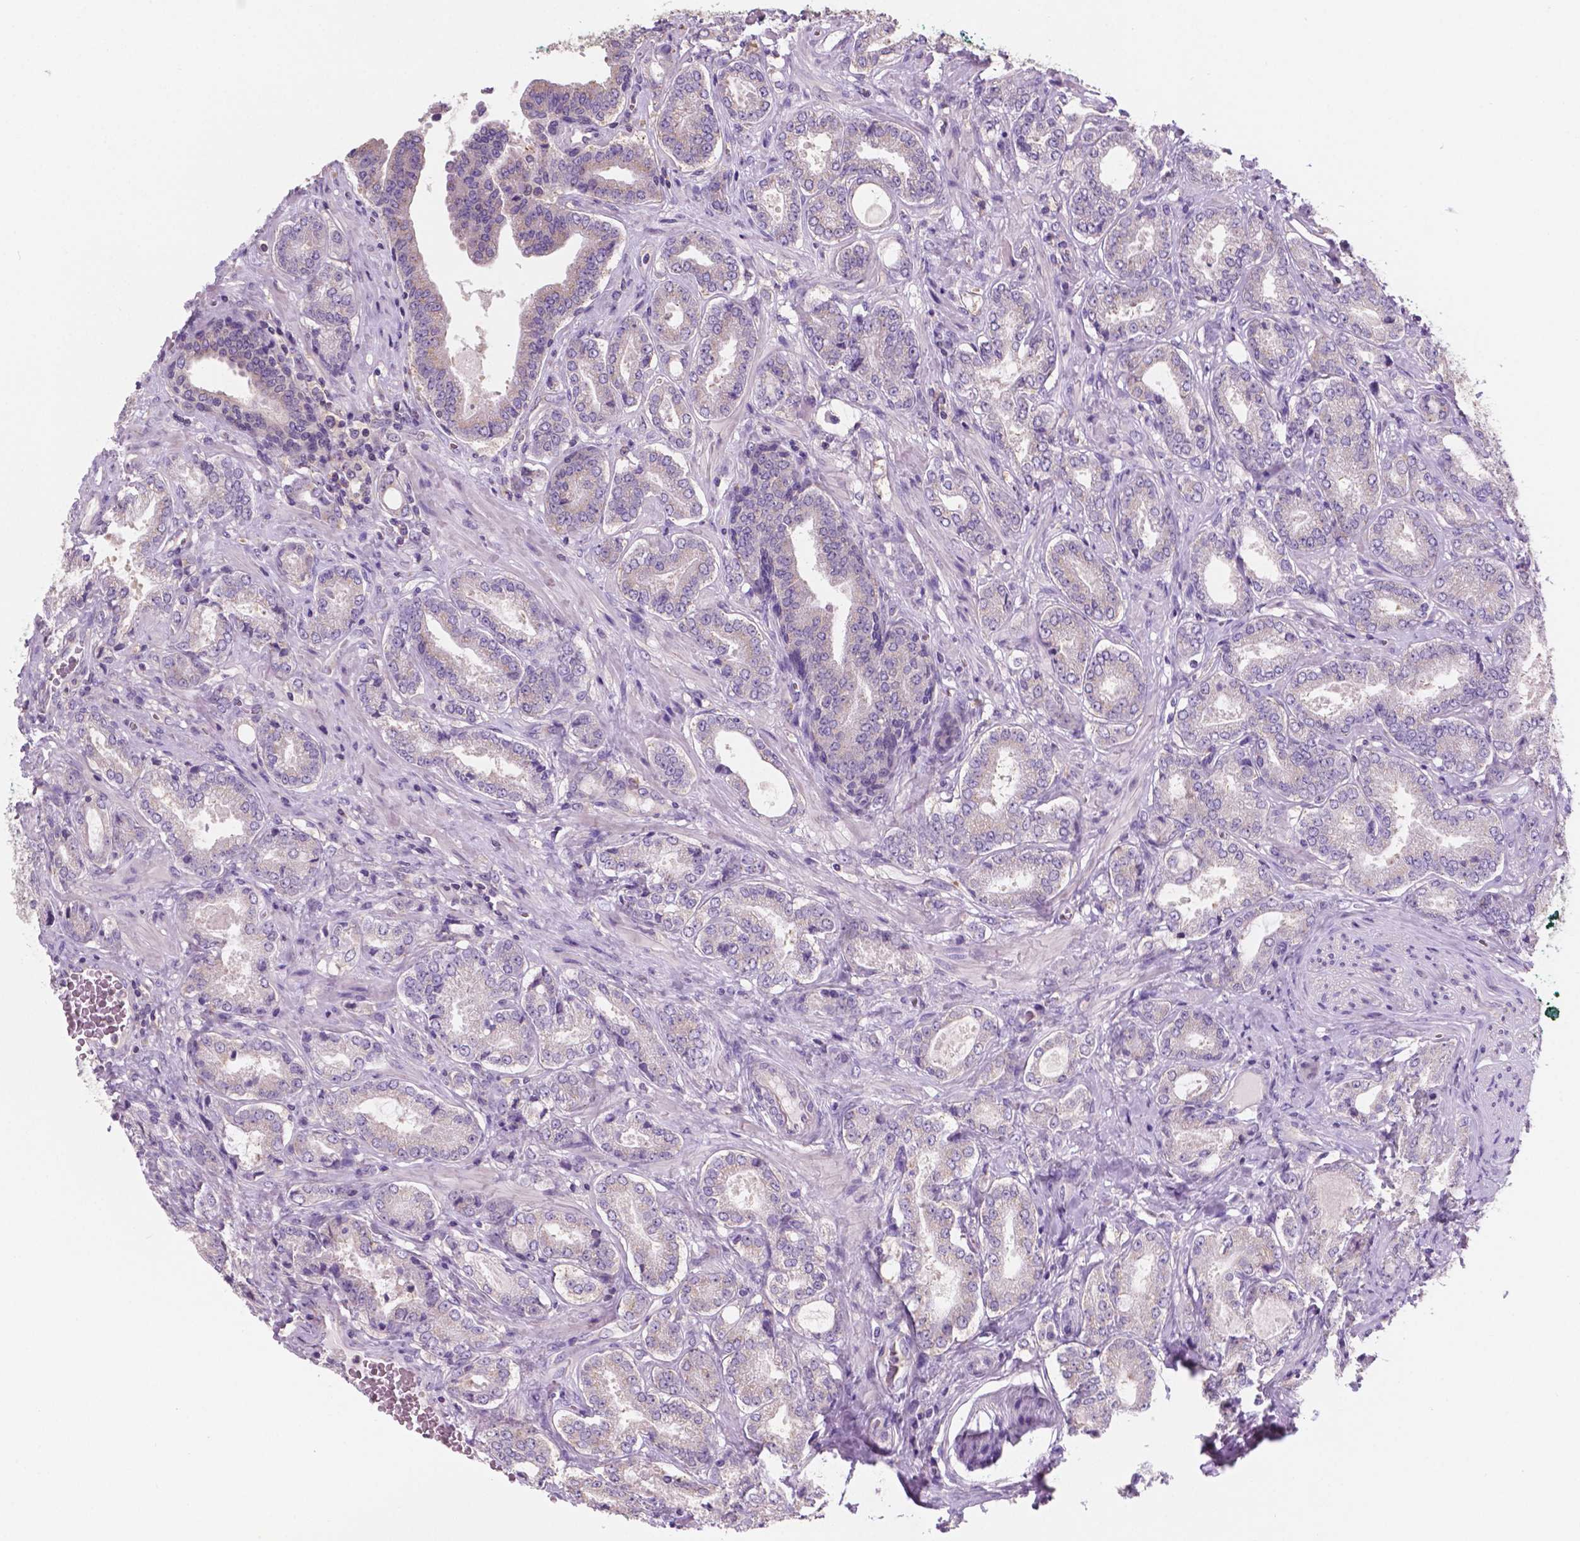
{"staining": {"intensity": "weak", "quantity": "<25%", "location": "cytoplasmic/membranous"}, "tissue": "prostate cancer", "cell_type": "Tumor cells", "image_type": "cancer", "snomed": [{"axis": "morphology", "description": "Adenocarcinoma, NOS"}, {"axis": "topography", "description": "Prostate"}], "caption": "Immunohistochemical staining of prostate cancer demonstrates no significant expression in tumor cells.", "gene": "SBSN", "patient": {"sex": "male", "age": 64}}